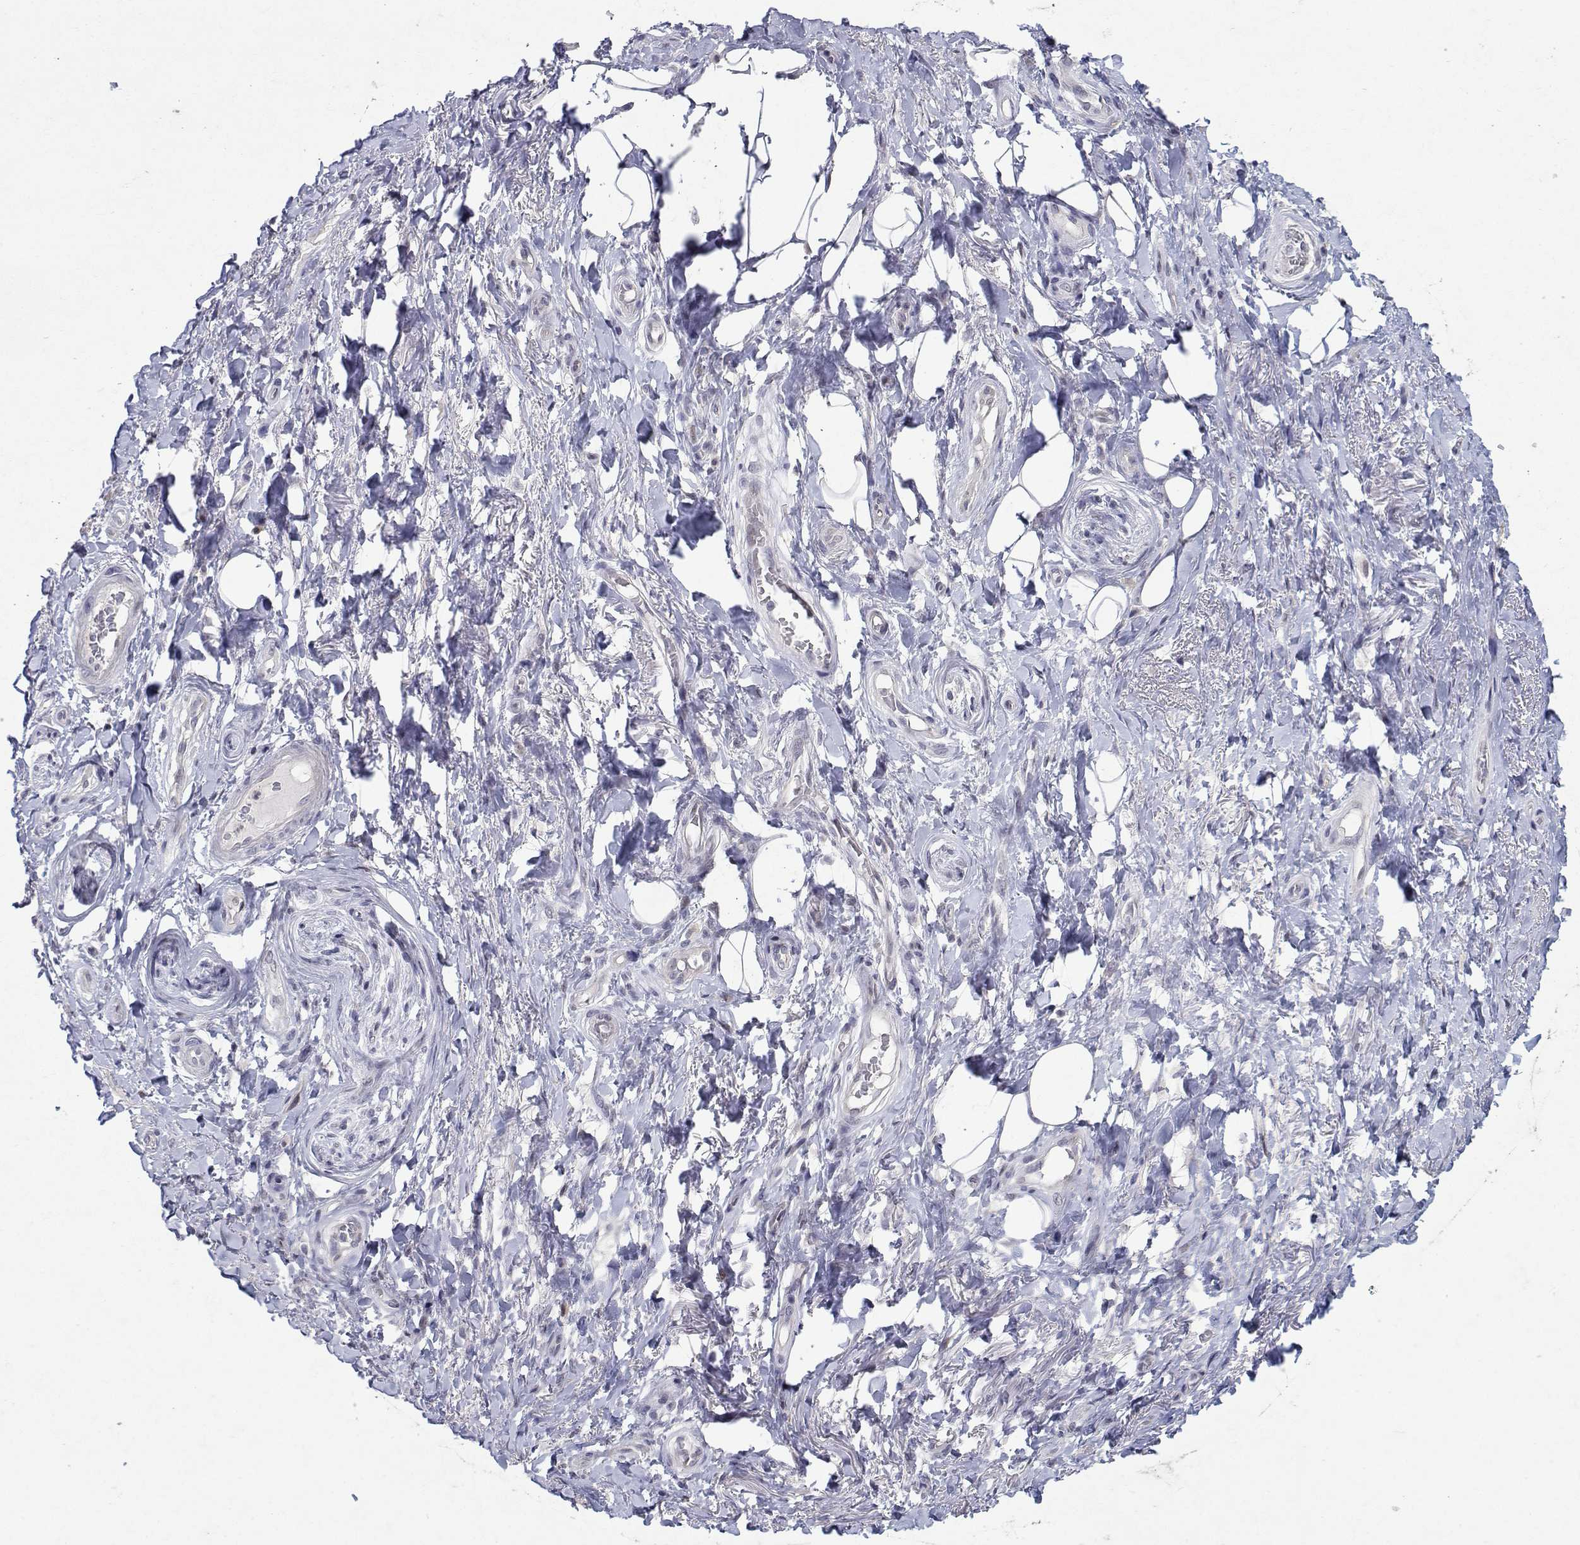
{"staining": {"intensity": "negative", "quantity": "none", "location": "none"}, "tissue": "adipose tissue", "cell_type": "Adipocytes", "image_type": "normal", "snomed": [{"axis": "morphology", "description": "Normal tissue, NOS"}, {"axis": "topography", "description": "Anal"}, {"axis": "topography", "description": "Peripheral nerve tissue"}], "caption": "Human adipose tissue stained for a protein using immunohistochemistry (IHC) exhibits no expression in adipocytes.", "gene": "RBPJL", "patient": {"sex": "male", "age": 53}}